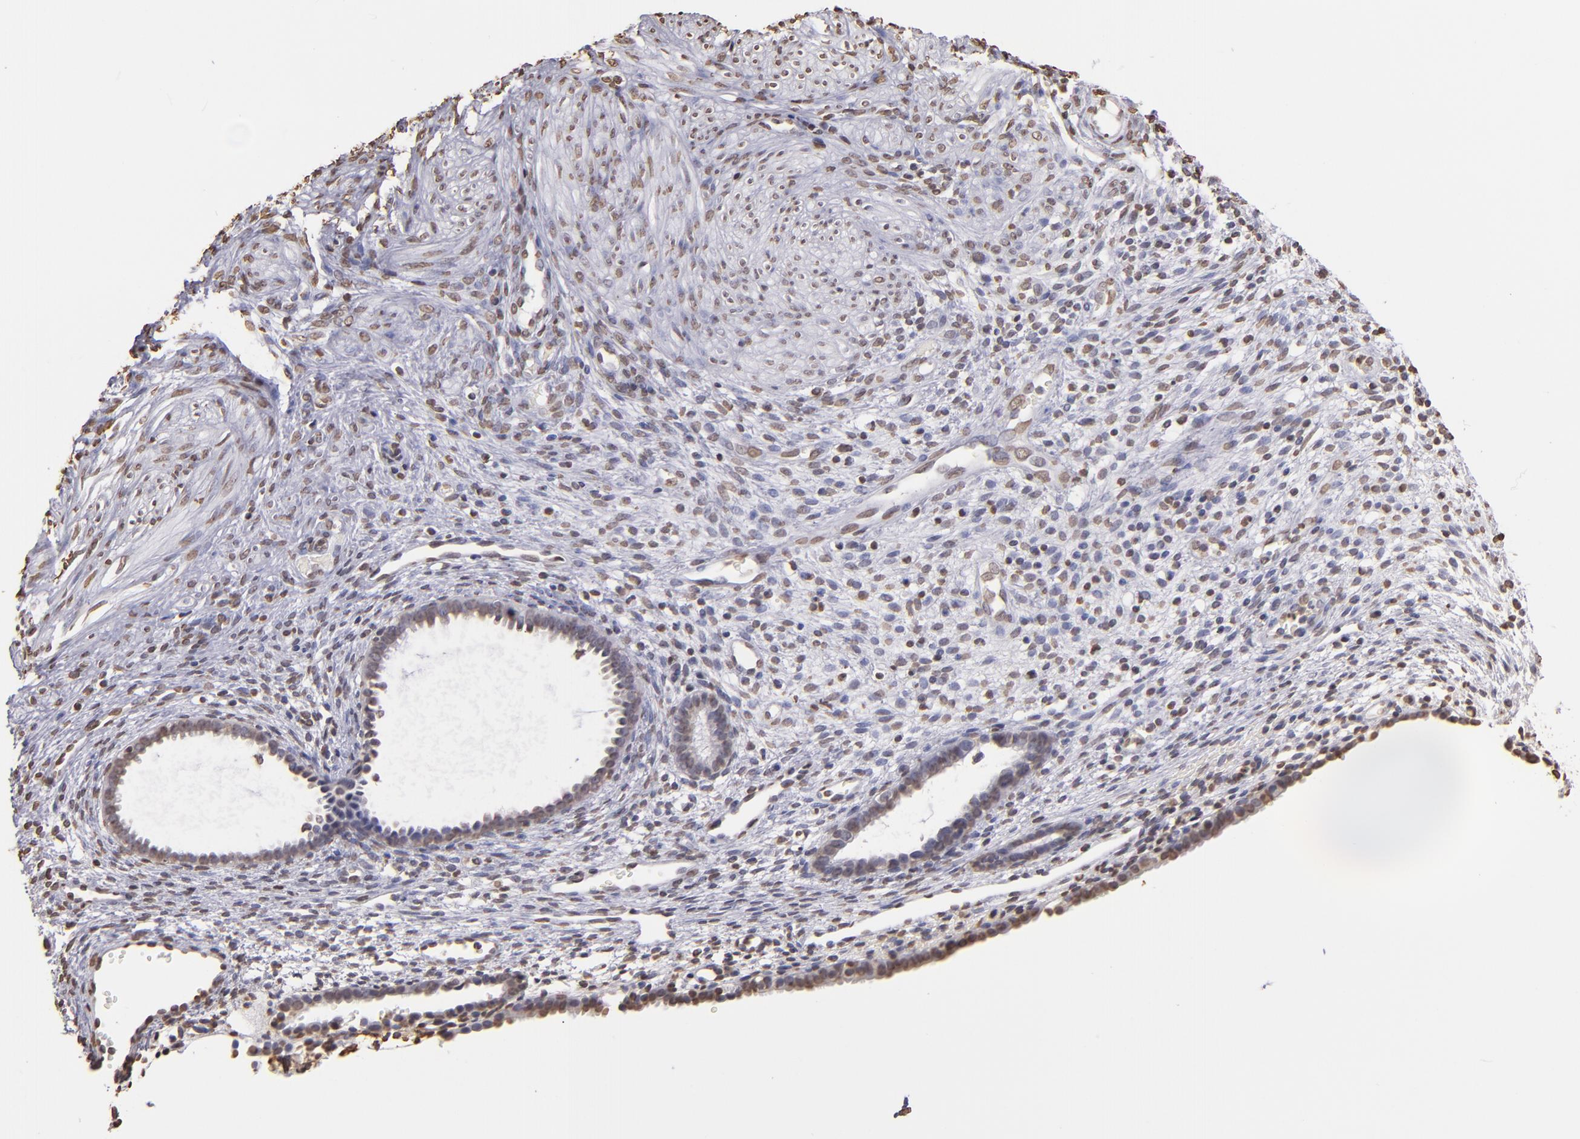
{"staining": {"intensity": "weak", "quantity": "25%-75%", "location": "nuclear"}, "tissue": "endometrium", "cell_type": "Cells in endometrial stroma", "image_type": "normal", "snomed": [{"axis": "morphology", "description": "Normal tissue, NOS"}, {"axis": "topography", "description": "Endometrium"}], "caption": "Protein staining of normal endometrium exhibits weak nuclear positivity in approximately 25%-75% of cells in endometrial stroma. Ihc stains the protein in brown and the nuclei are stained blue.", "gene": "LBX1", "patient": {"sex": "female", "age": 72}}